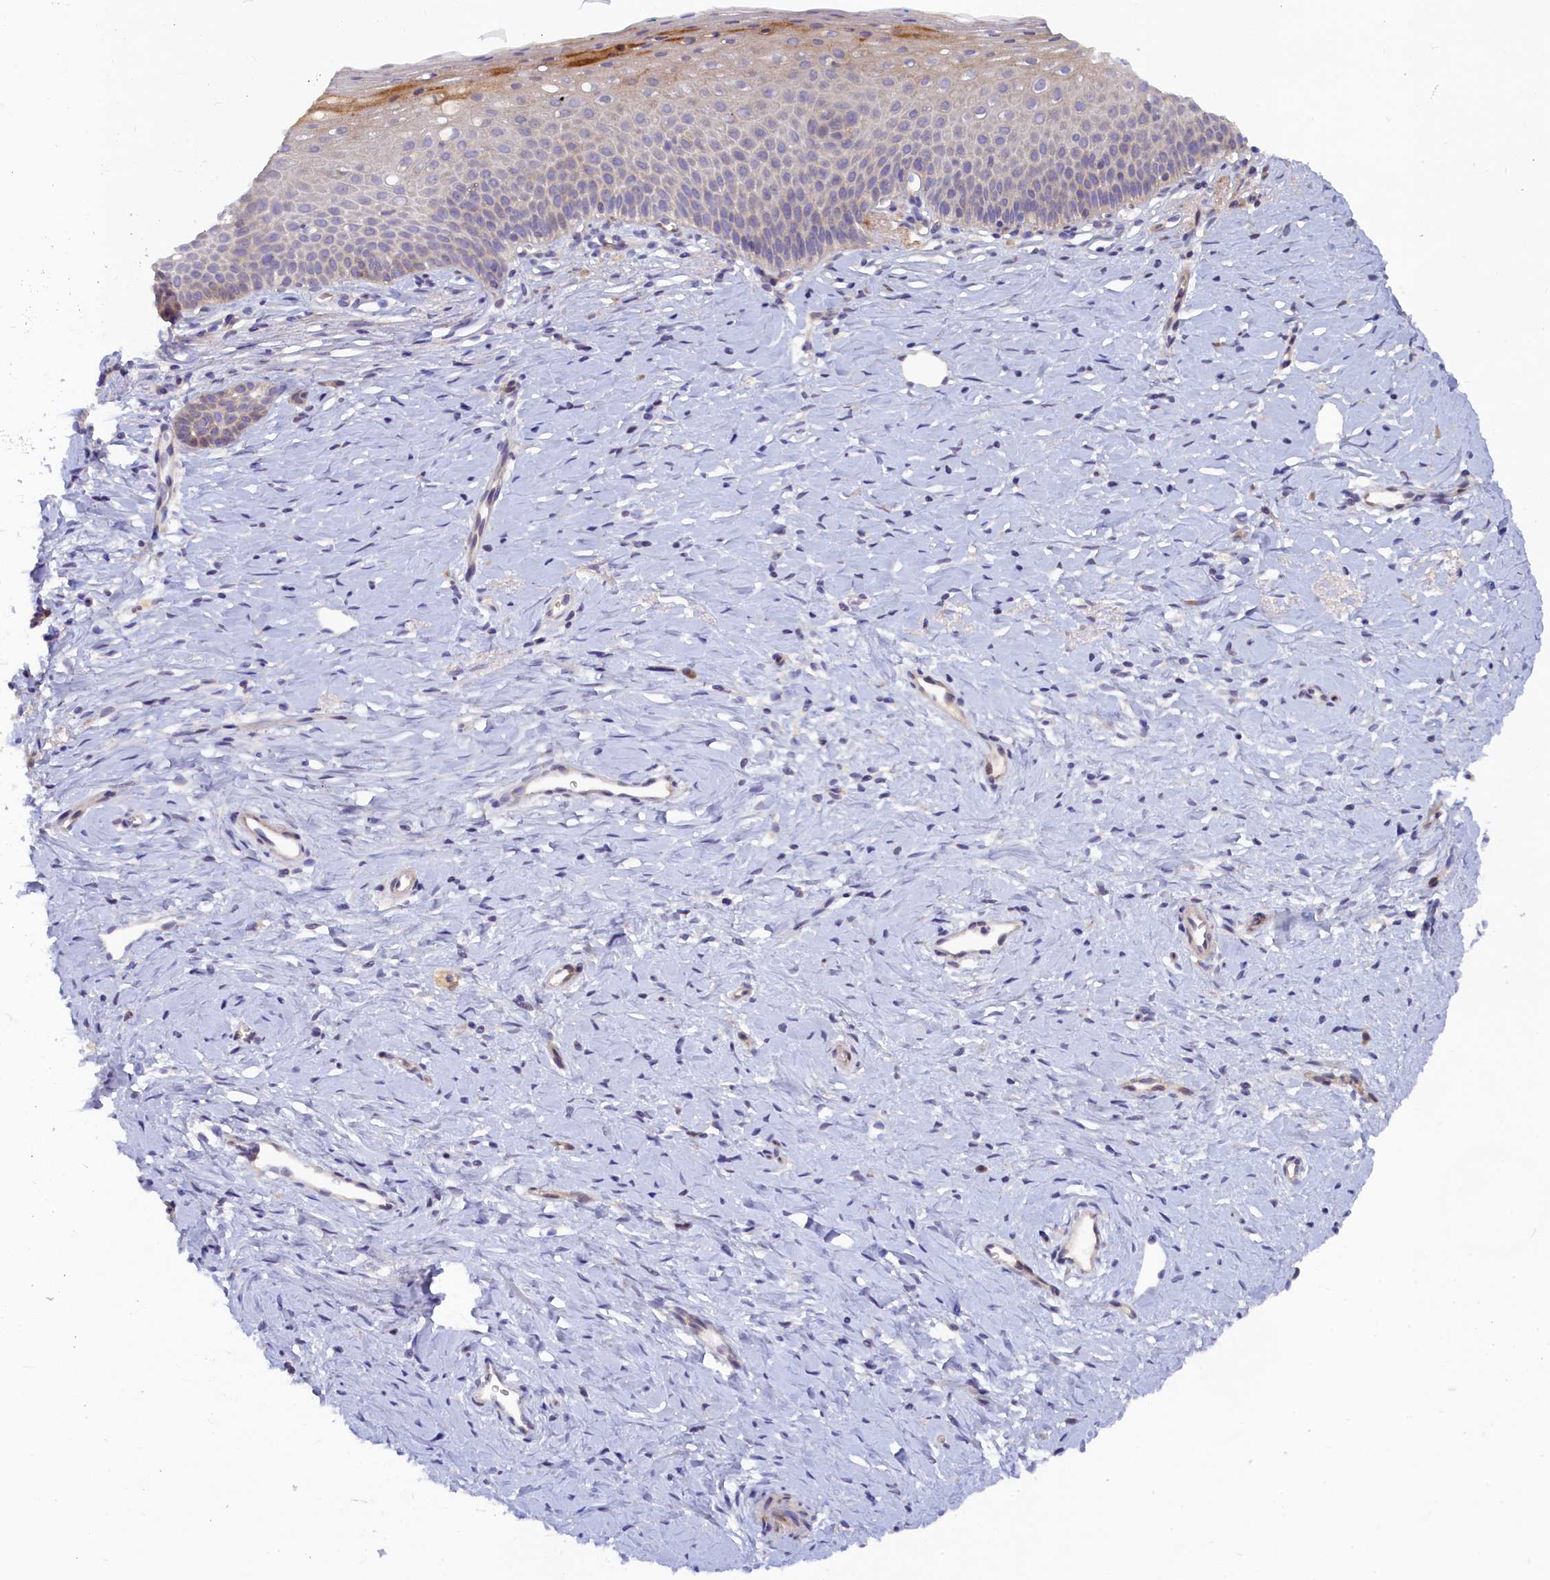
{"staining": {"intensity": "weak", "quantity": "25%-75%", "location": "cytoplasmic/membranous"}, "tissue": "cervix", "cell_type": "Glandular cells", "image_type": "normal", "snomed": [{"axis": "morphology", "description": "Normal tissue, NOS"}, {"axis": "topography", "description": "Cervix"}], "caption": "This histopathology image shows immunohistochemistry staining of unremarkable cervix, with low weak cytoplasmic/membranous positivity in approximately 25%-75% of glandular cells.", "gene": "SPATA5L1", "patient": {"sex": "female", "age": 36}}